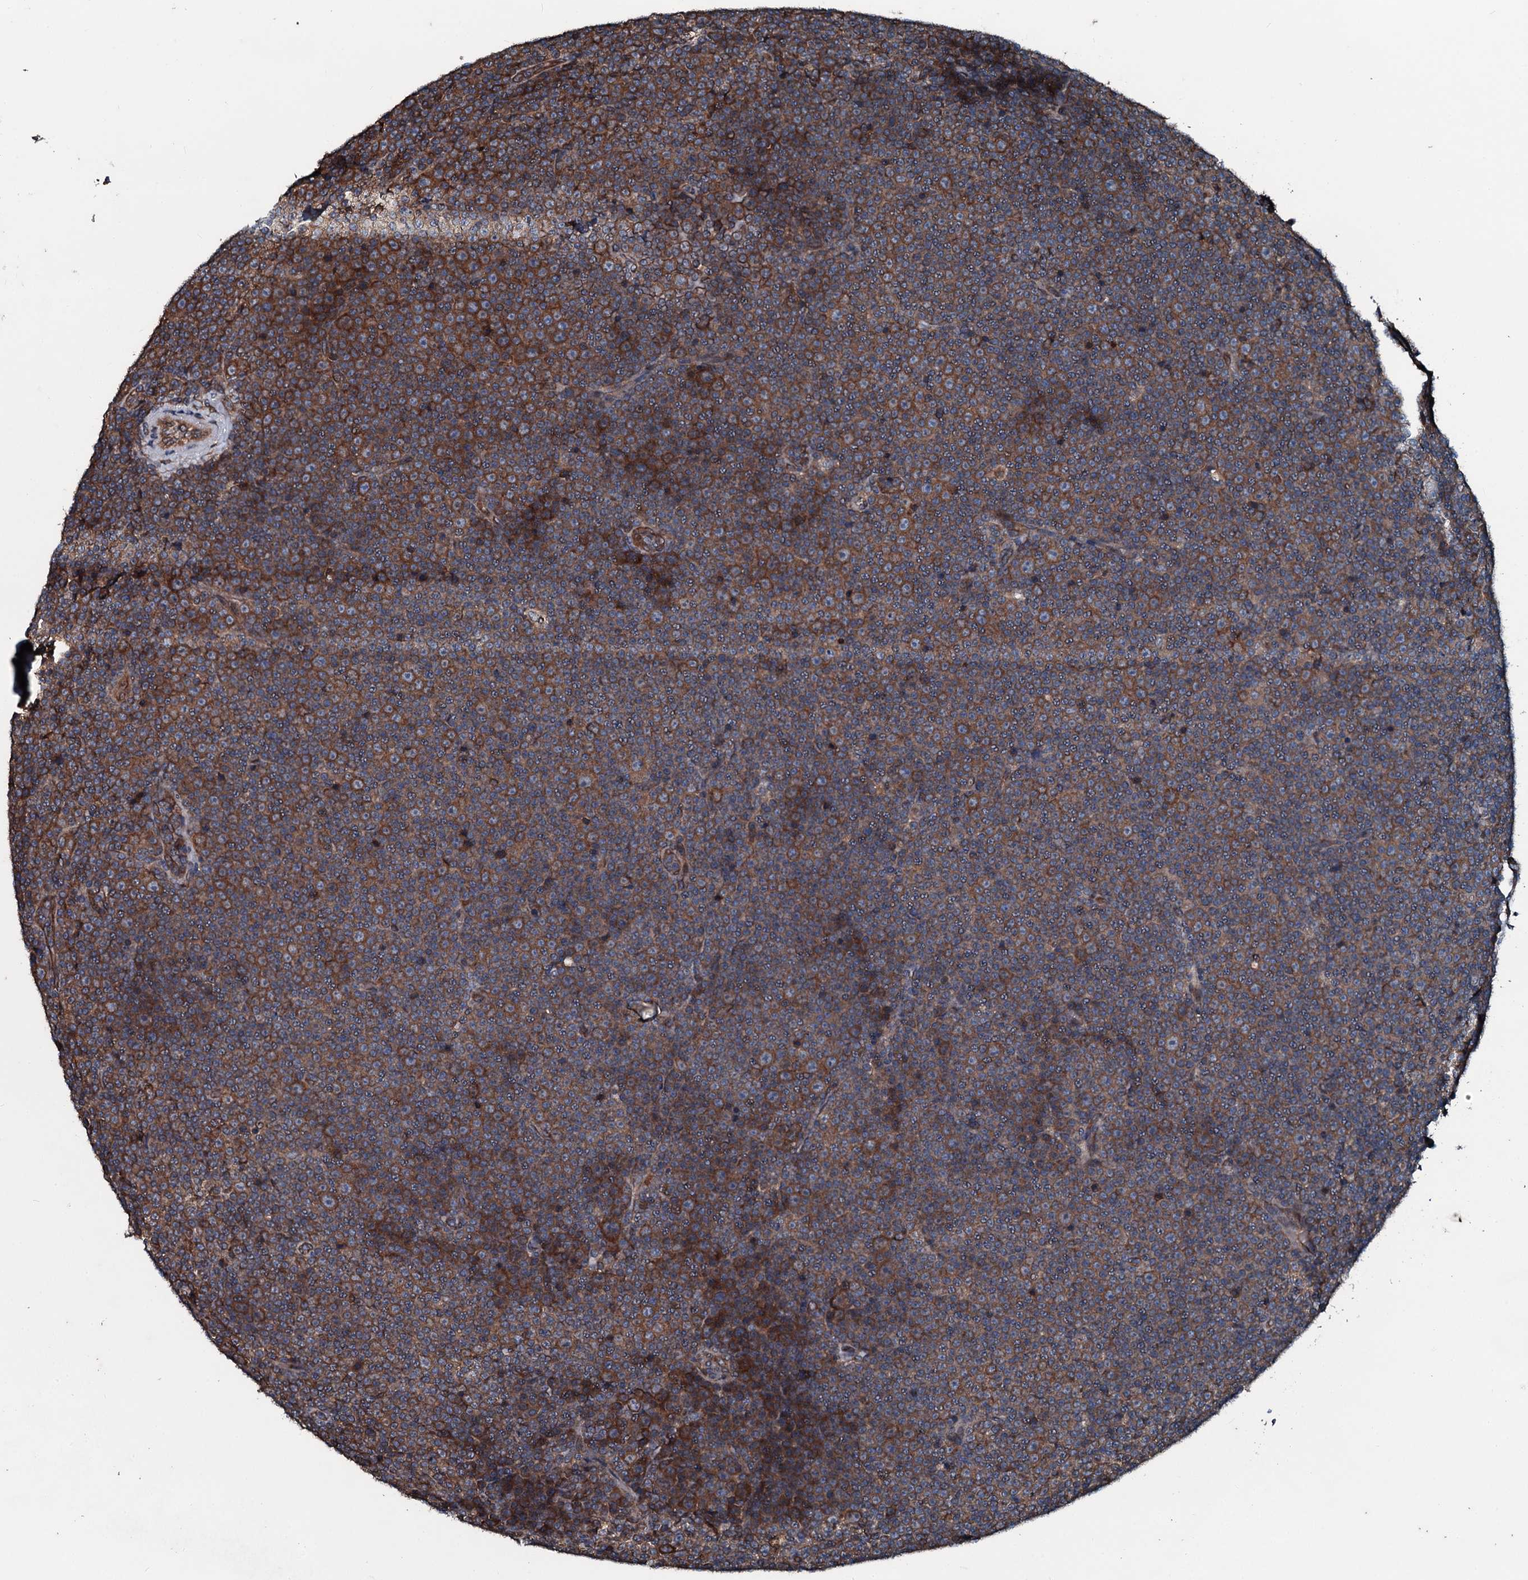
{"staining": {"intensity": "moderate", "quantity": ">75%", "location": "cytoplasmic/membranous"}, "tissue": "lymphoma", "cell_type": "Tumor cells", "image_type": "cancer", "snomed": [{"axis": "morphology", "description": "Malignant lymphoma, non-Hodgkin's type, Low grade"}, {"axis": "topography", "description": "Lymph node"}], "caption": "This photomicrograph exhibits immunohistochemistry (IHC) staining of malignant lymphoma, non-Hodgkin's type (low-grade), with medium moderate cytoplasmic/membranous staining in about >75% of tumor cells.", "gene": "AARS1", "patient": {"sex": "female", "age": 67}}